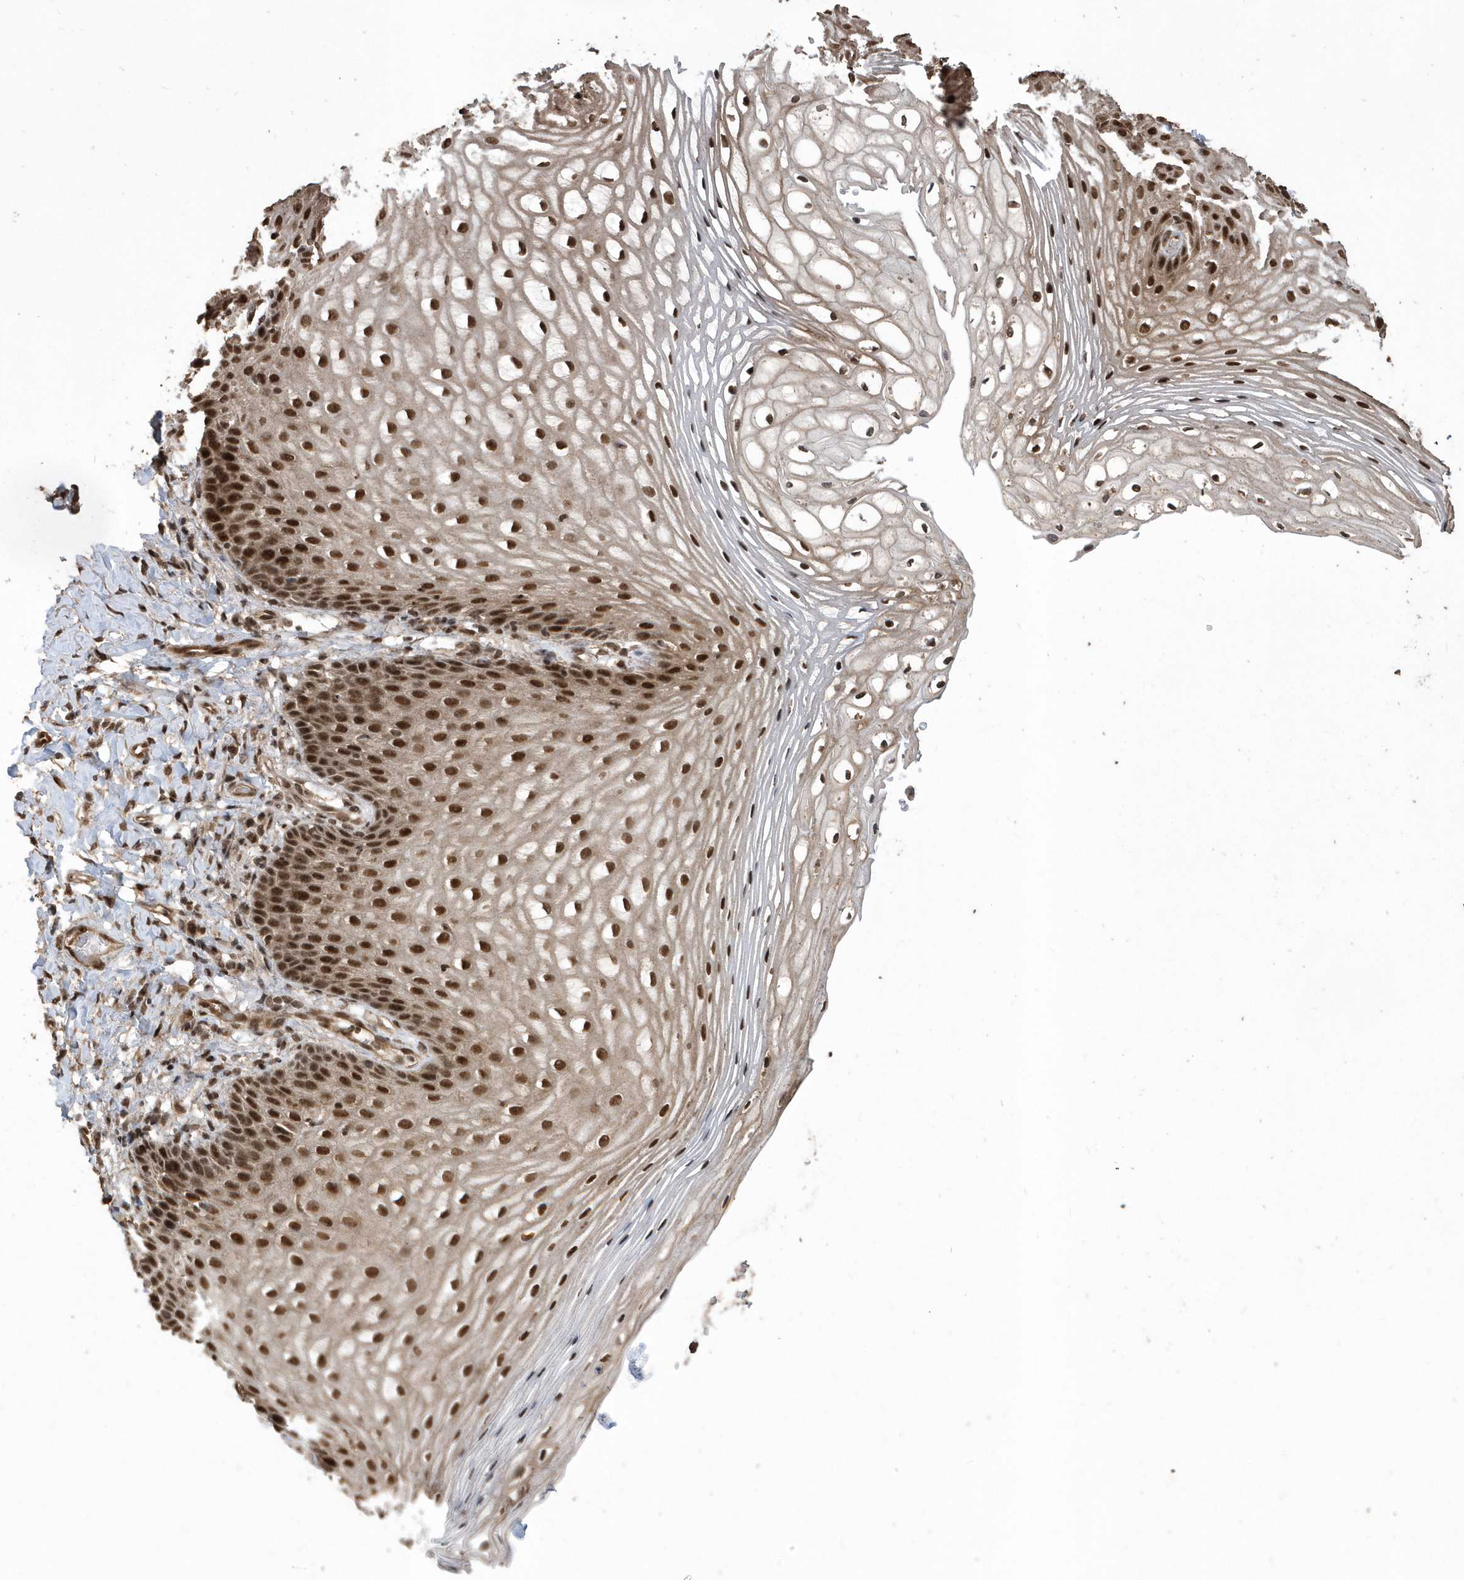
{"staining": {"intensity": "strong", "quantity": ">75%", "location": "nuclear"}, "tissue": "vagina", "cell_type": "Squamous epithelial cells", "image_type": "normal", "snomed": [{"axis": "morphology", "description": "Normal tissue, NOS"}, {"axis": "topography", "description": "Vagina"}], "caption": "Protein staining displays strong nuclear positivity in approximately >75% of squamous epithelial cells in benign vagina.", "gene": "INTS12", "patient": {"sex": "female", "age": 60}}